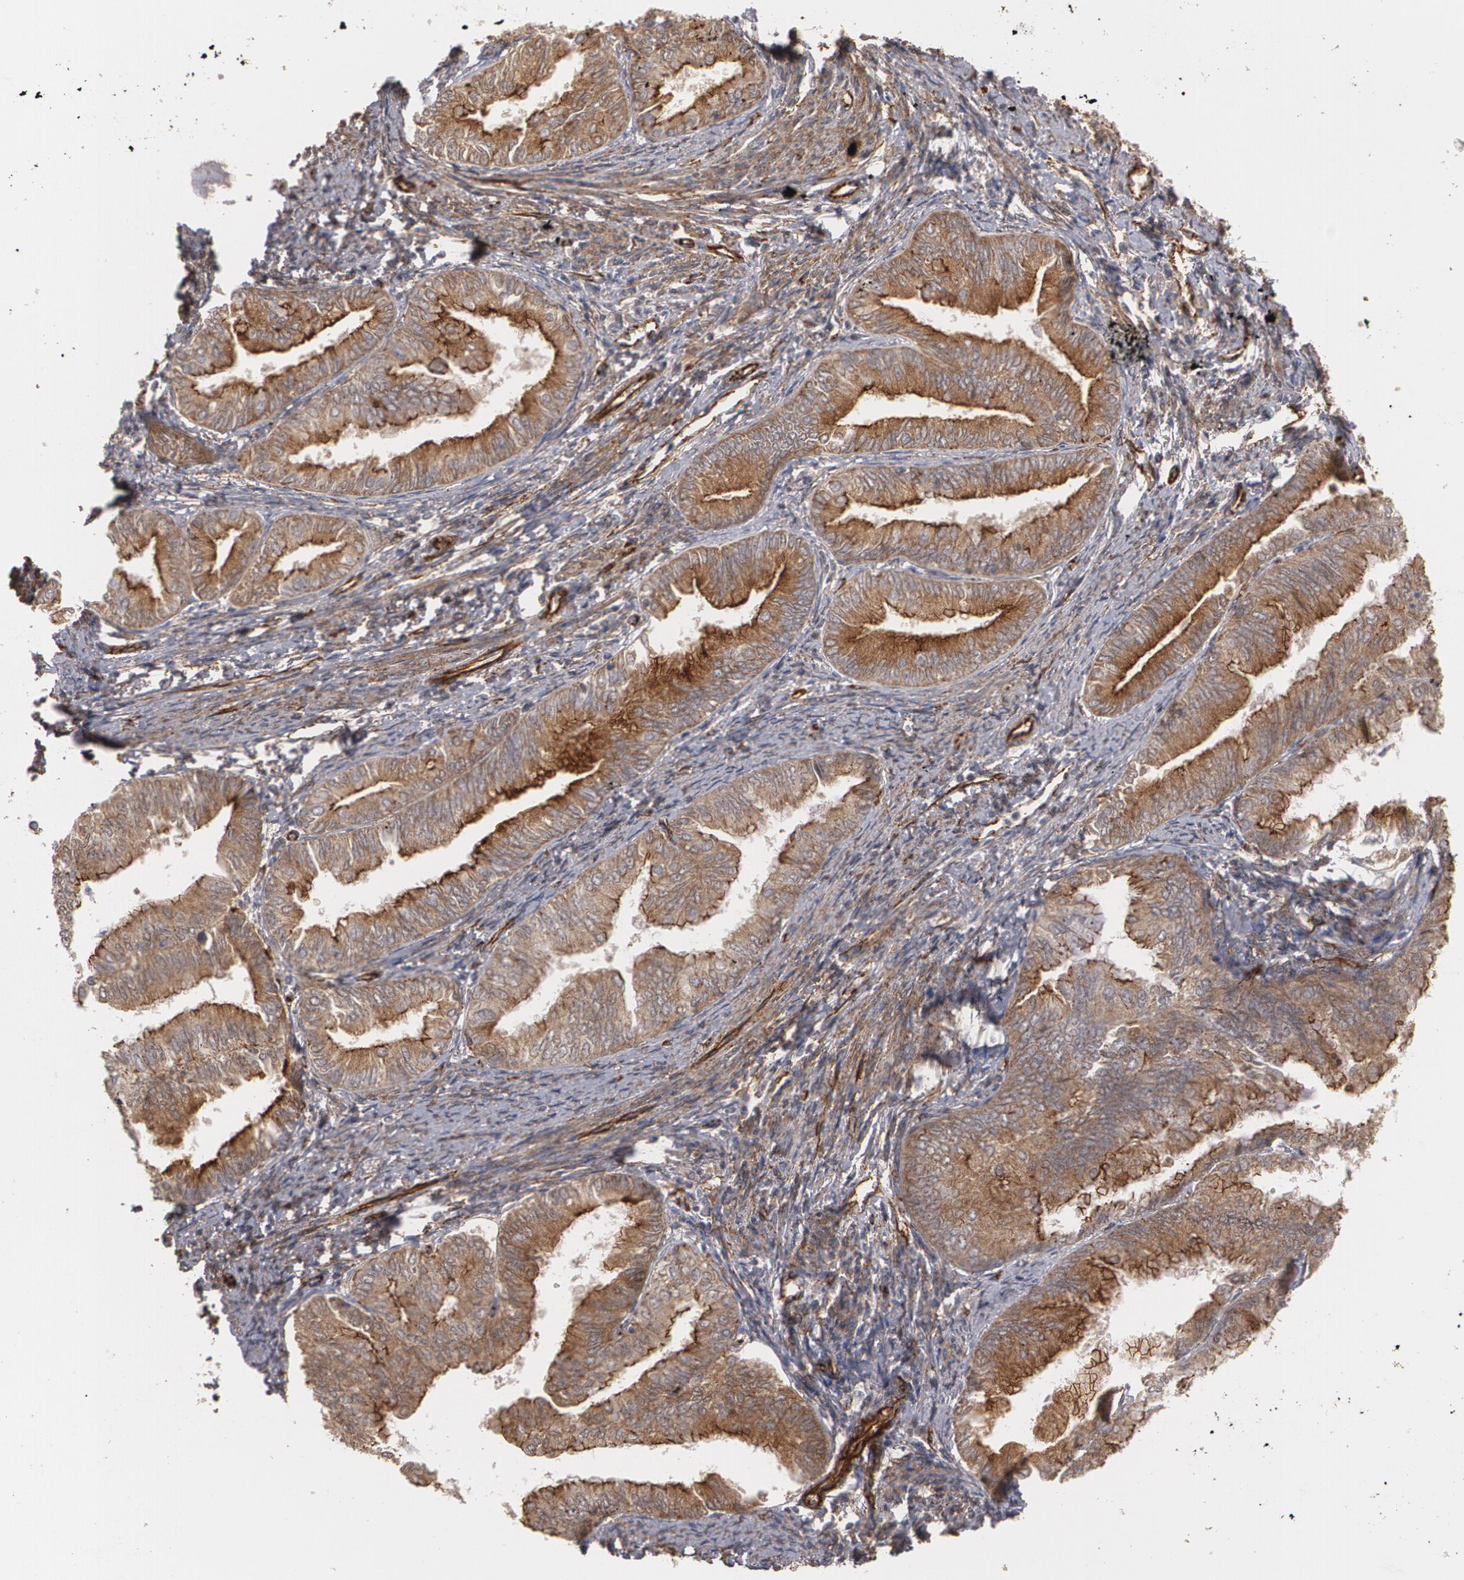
{"staining": {"intensity": "moderate", "quantity": ">75%", "location": "cytoplasmic/membranous"}, "tissue": "endometrial cancer", "cell_type": "Tumor cells", "image_type": "cancer", "snomed": [{"axis": "morphology", "description": "Adenocarcinoma, NOS"}, {"axis": "topography", "description": "Endometrium"}], "caption": "The histopathology image reveals staining of adenocarcinoma (endometrial), revealing moderate cytoplasmic/membranous protein staining (brown color) within tumor cells.", "gene": "TJP1", "patient": {"sex": "female", "age": 66}}